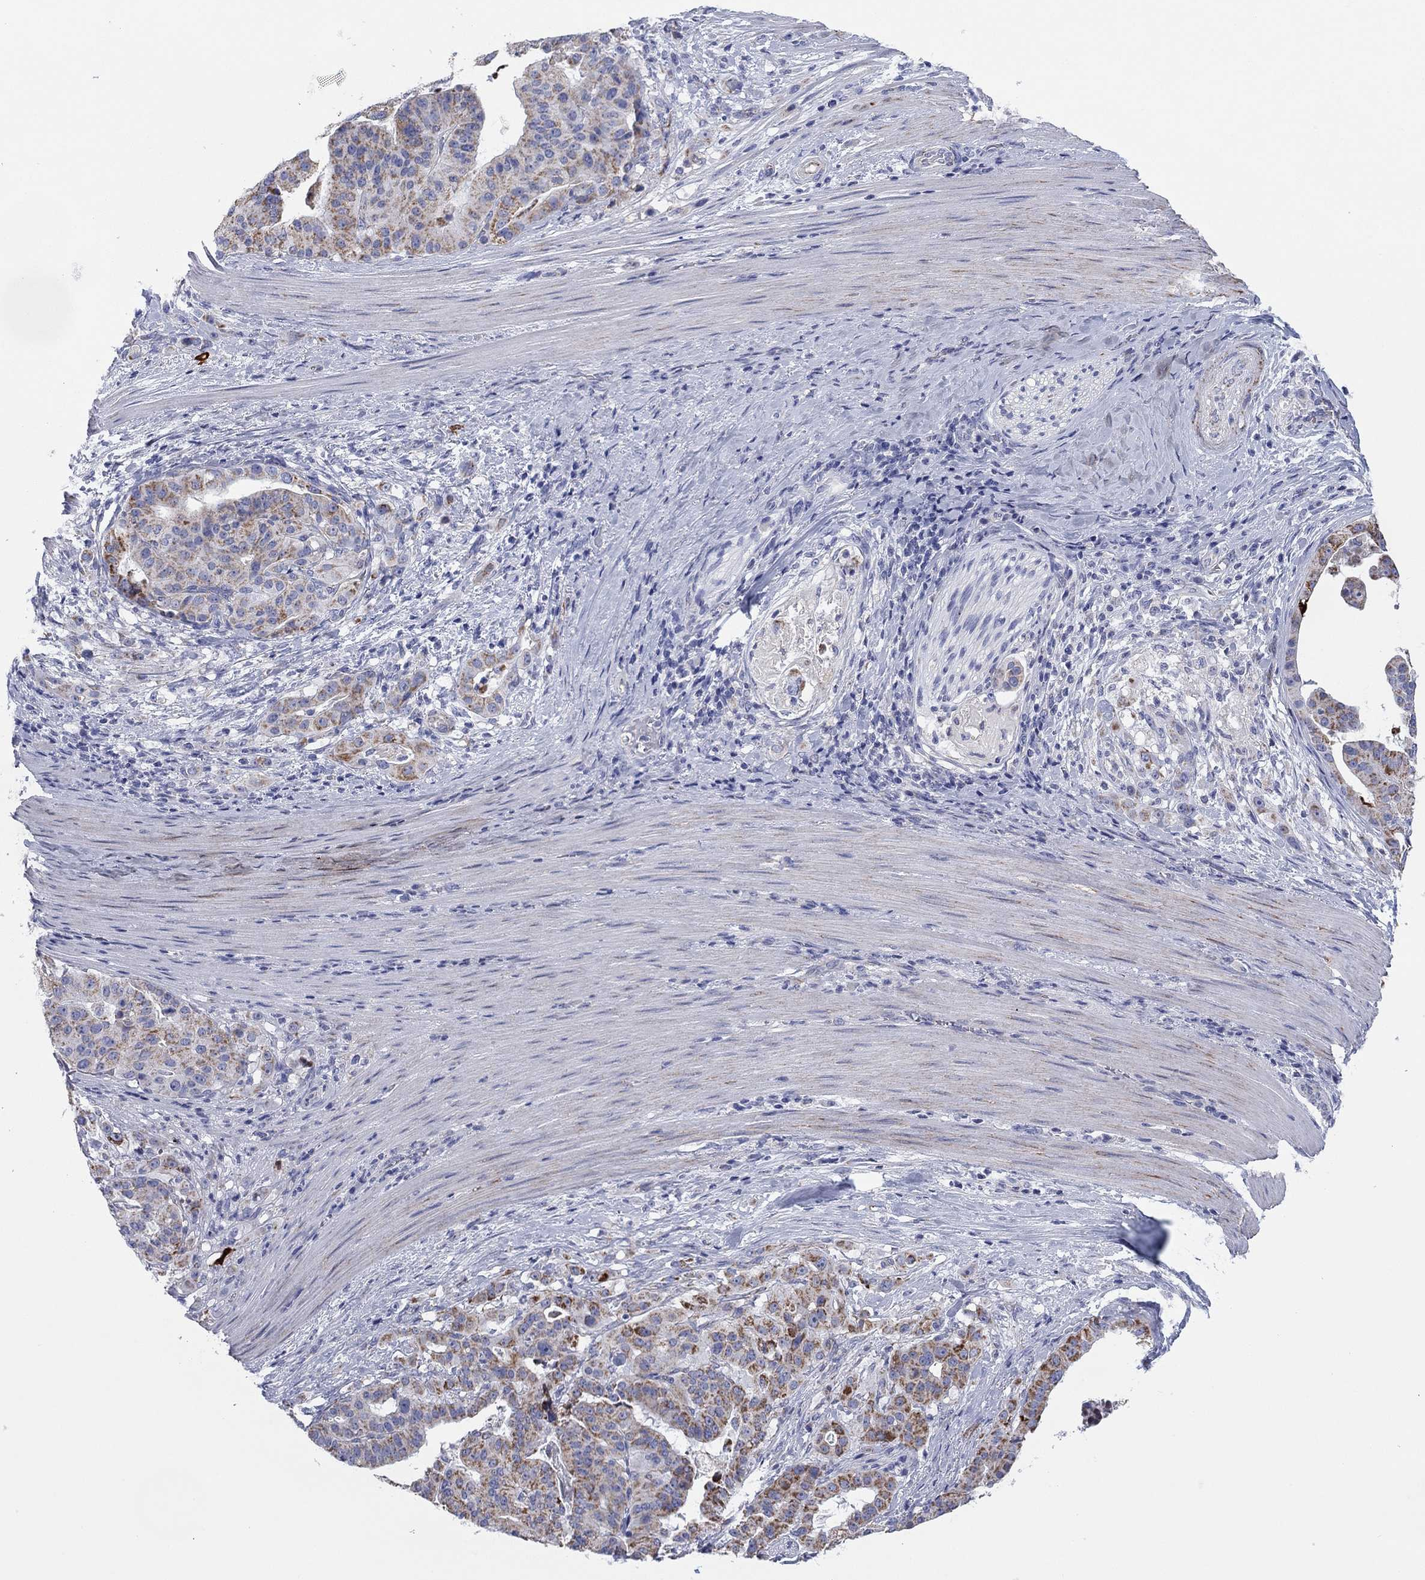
{"staining": {"intensity": "strong", "quantity": "25%-75%", "location": "cytoplasmic/membranous"}, "tissue": "stomach cancer", "cell_type": "Tumor cells", "image_type": "cancer", "snomed": [{"axis": "morphology", "description": "Adenocarcinoma, NOS"}, {"axis": "topography", "description": "Stomach"}], "caption": "An image of human stomach cancer stained for a protein demonstrates strong cytoplasmic/membranous brown staining in tumor cells.", "gene": "MGST3", "patient": {"sex": "male", "age": 48}}